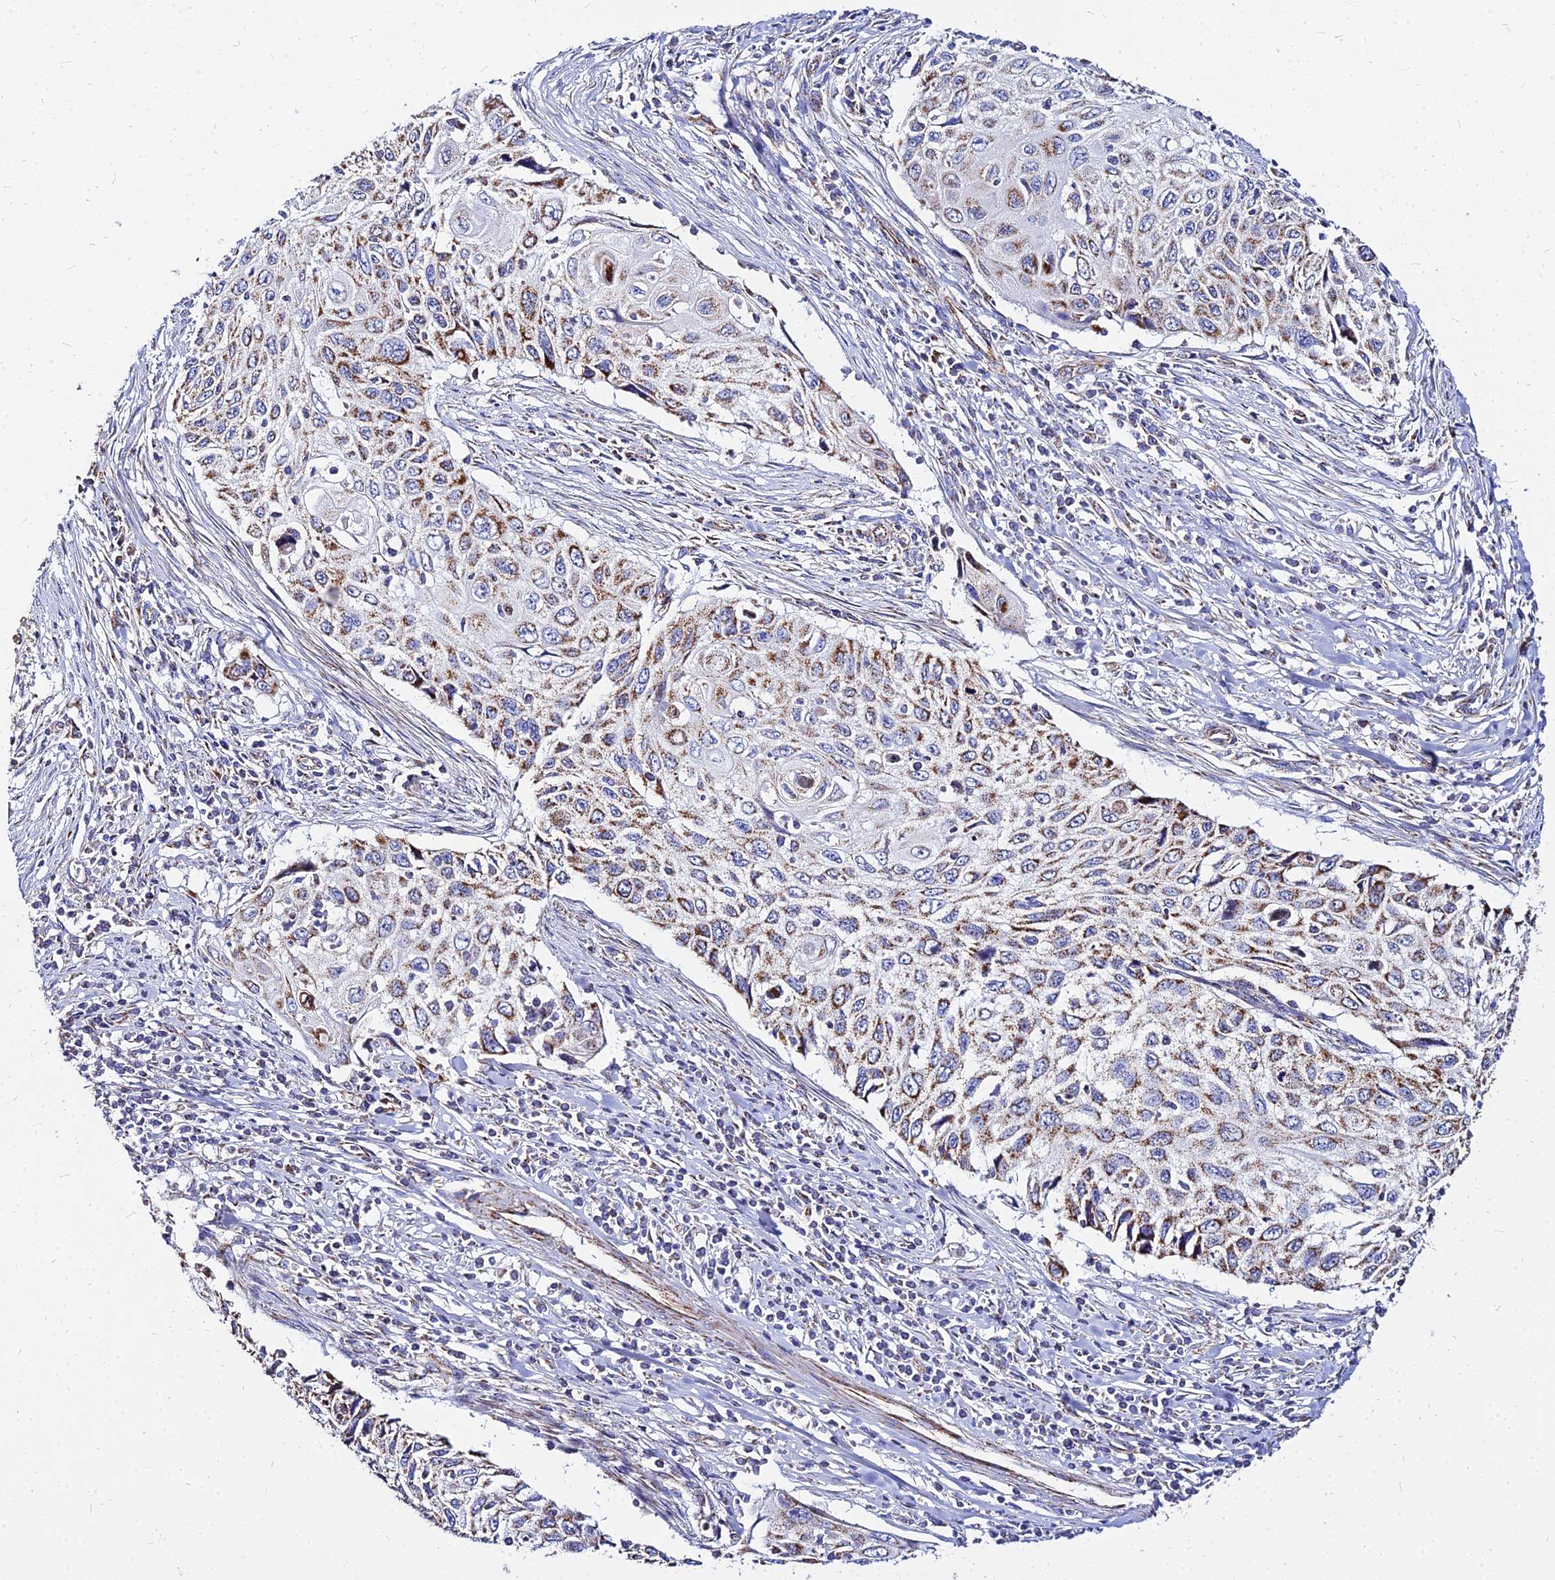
{"staining": {"intensity": "moderate", "quantity": ">75%", "location": "cytoplasmic/membranous"}, "tissue": "cervical cancer", "cell_type": "Tumor cells", "image_type": "cancer", "snomed": [{"axis": "morphology", "description": "Squamous cell carcinoma, NOS"}, {"axis": "topography", "description": "Cervix"}], "caption": "Approximately >75% of tumor cells in squamous cell carcinoma (cervical) demonstrate moderate cytoplasmic/membranous protein expression as visualized by brown immunohistochemical staining.", "gene": "DLD", "patient": {"sex": "female", "age": 70}}